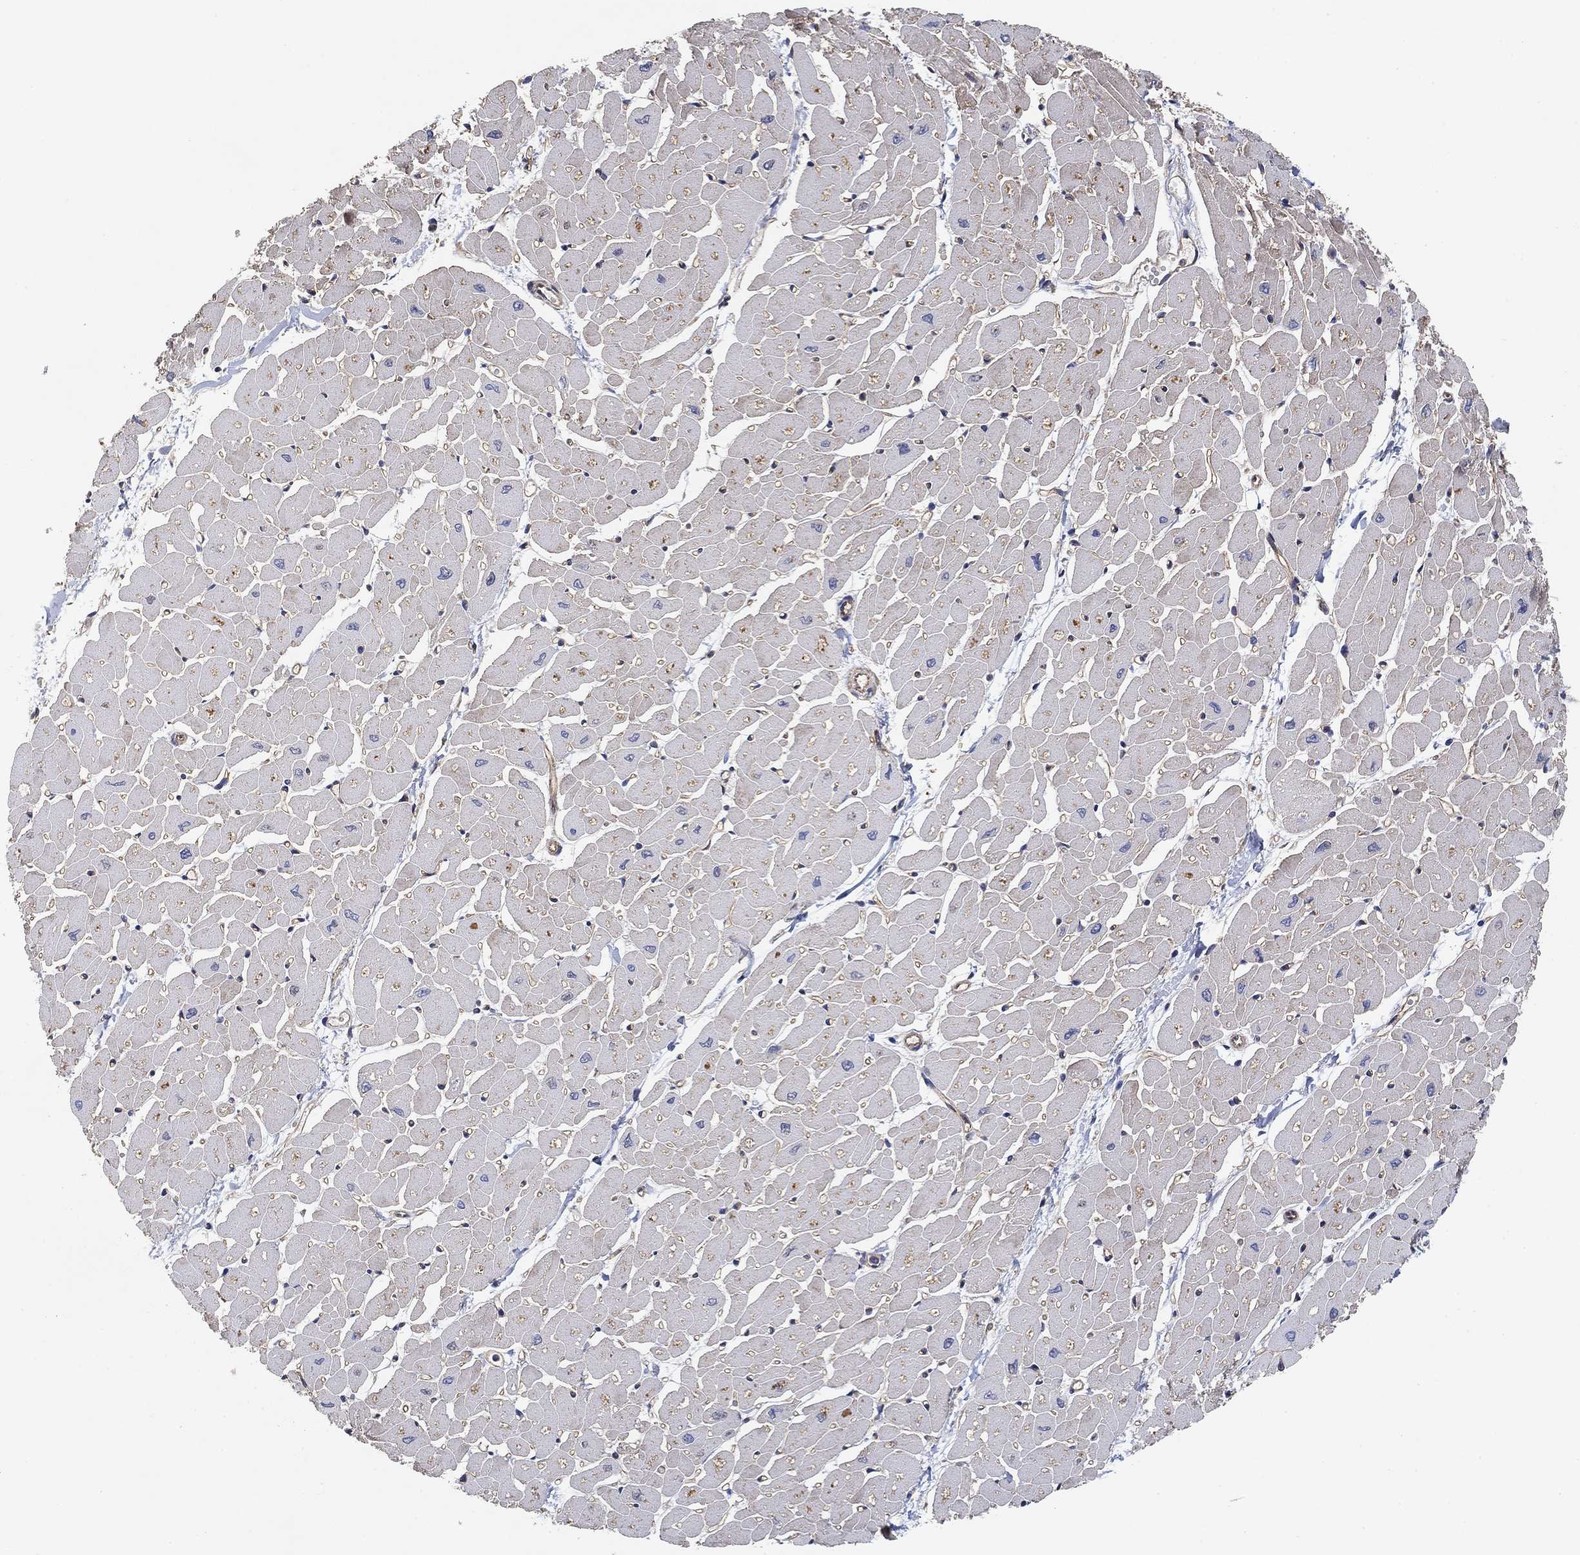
{"staining": {"intensity": "negative", "quantity": "none", "location": "none"}, "tissue": "heart muscle", "cell_type": "Cardiomyocytes", "image_type": "normal", "snomed": [{"axis": "morphology", "description": "Normal tissue, NOS"}, {"axis": "topography", "description": "Heart"}], "caption": "IHC histopathology image of normal heart muscle: heart muscle stained with DAB reveals no significant protein expression in cardiomyocytes.", "gene": "MCUR1", "patient": {"sex": "male", "age": 57}}